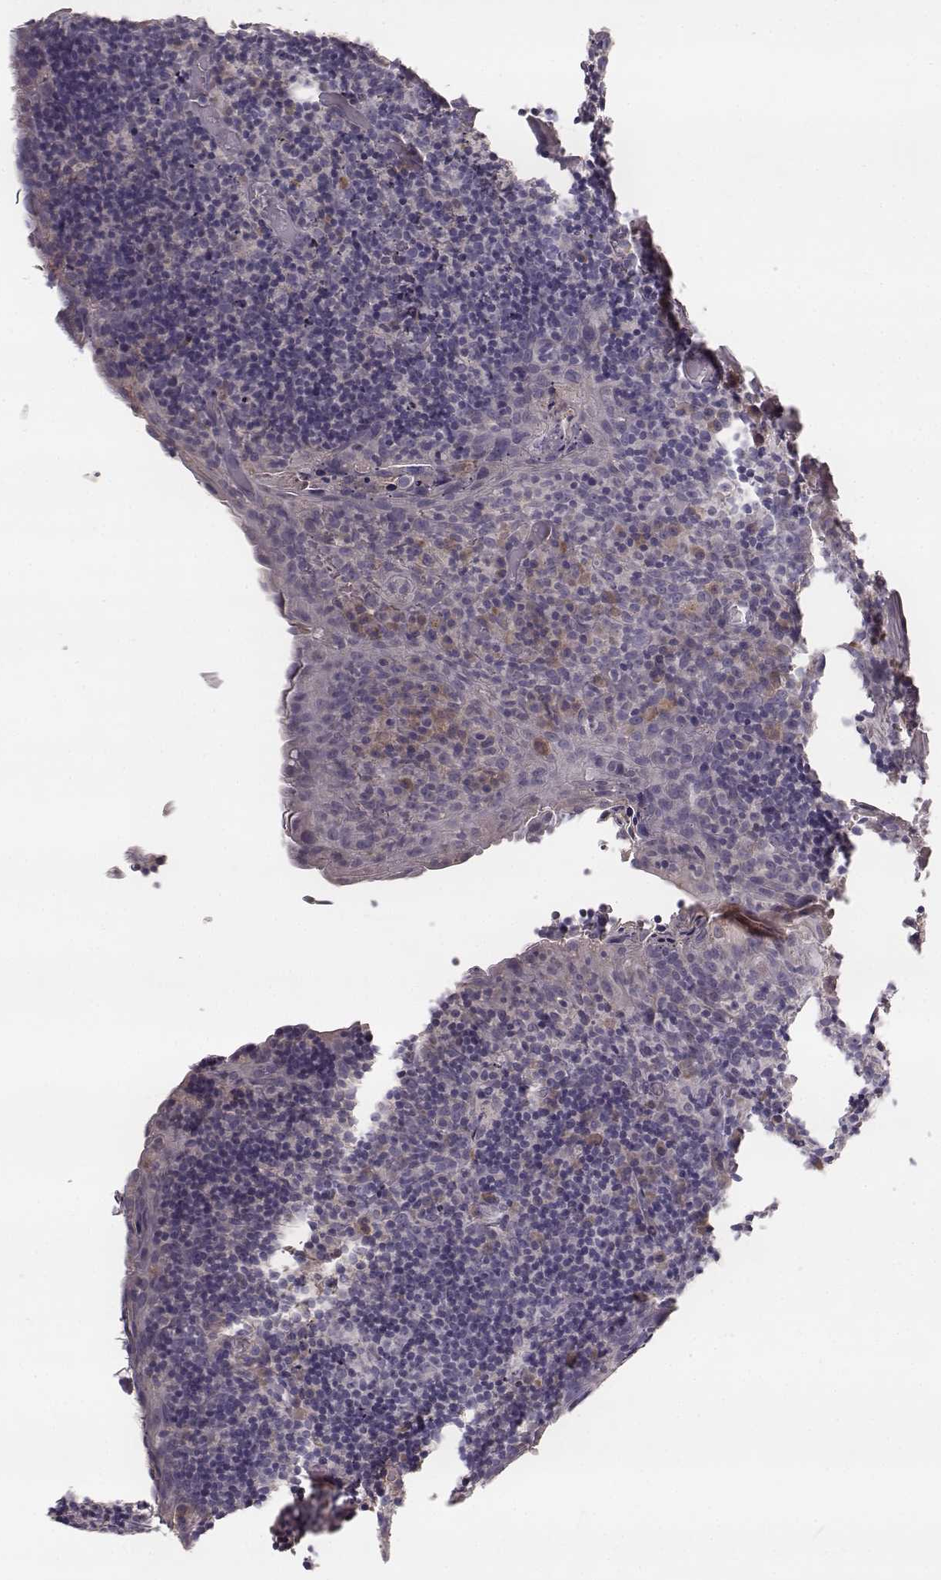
{"staining": {"intensity": "negative", "quantity": "none", "location": "none"}, "tissue": "tonsil", "cell_type": "Germinal center cells", "image_type": "normal", "snomed": [{"axis": "morphology", "description": "Normal tissue, NOS"}, {"axis": "topography", "description": "Tonsil"}], "caption": "The IHC photomicrograph has no significant expression in germinal center cells of tonsil.", "gene": "YJEFN3", "patient": {"sex": "male", "age": 17}}